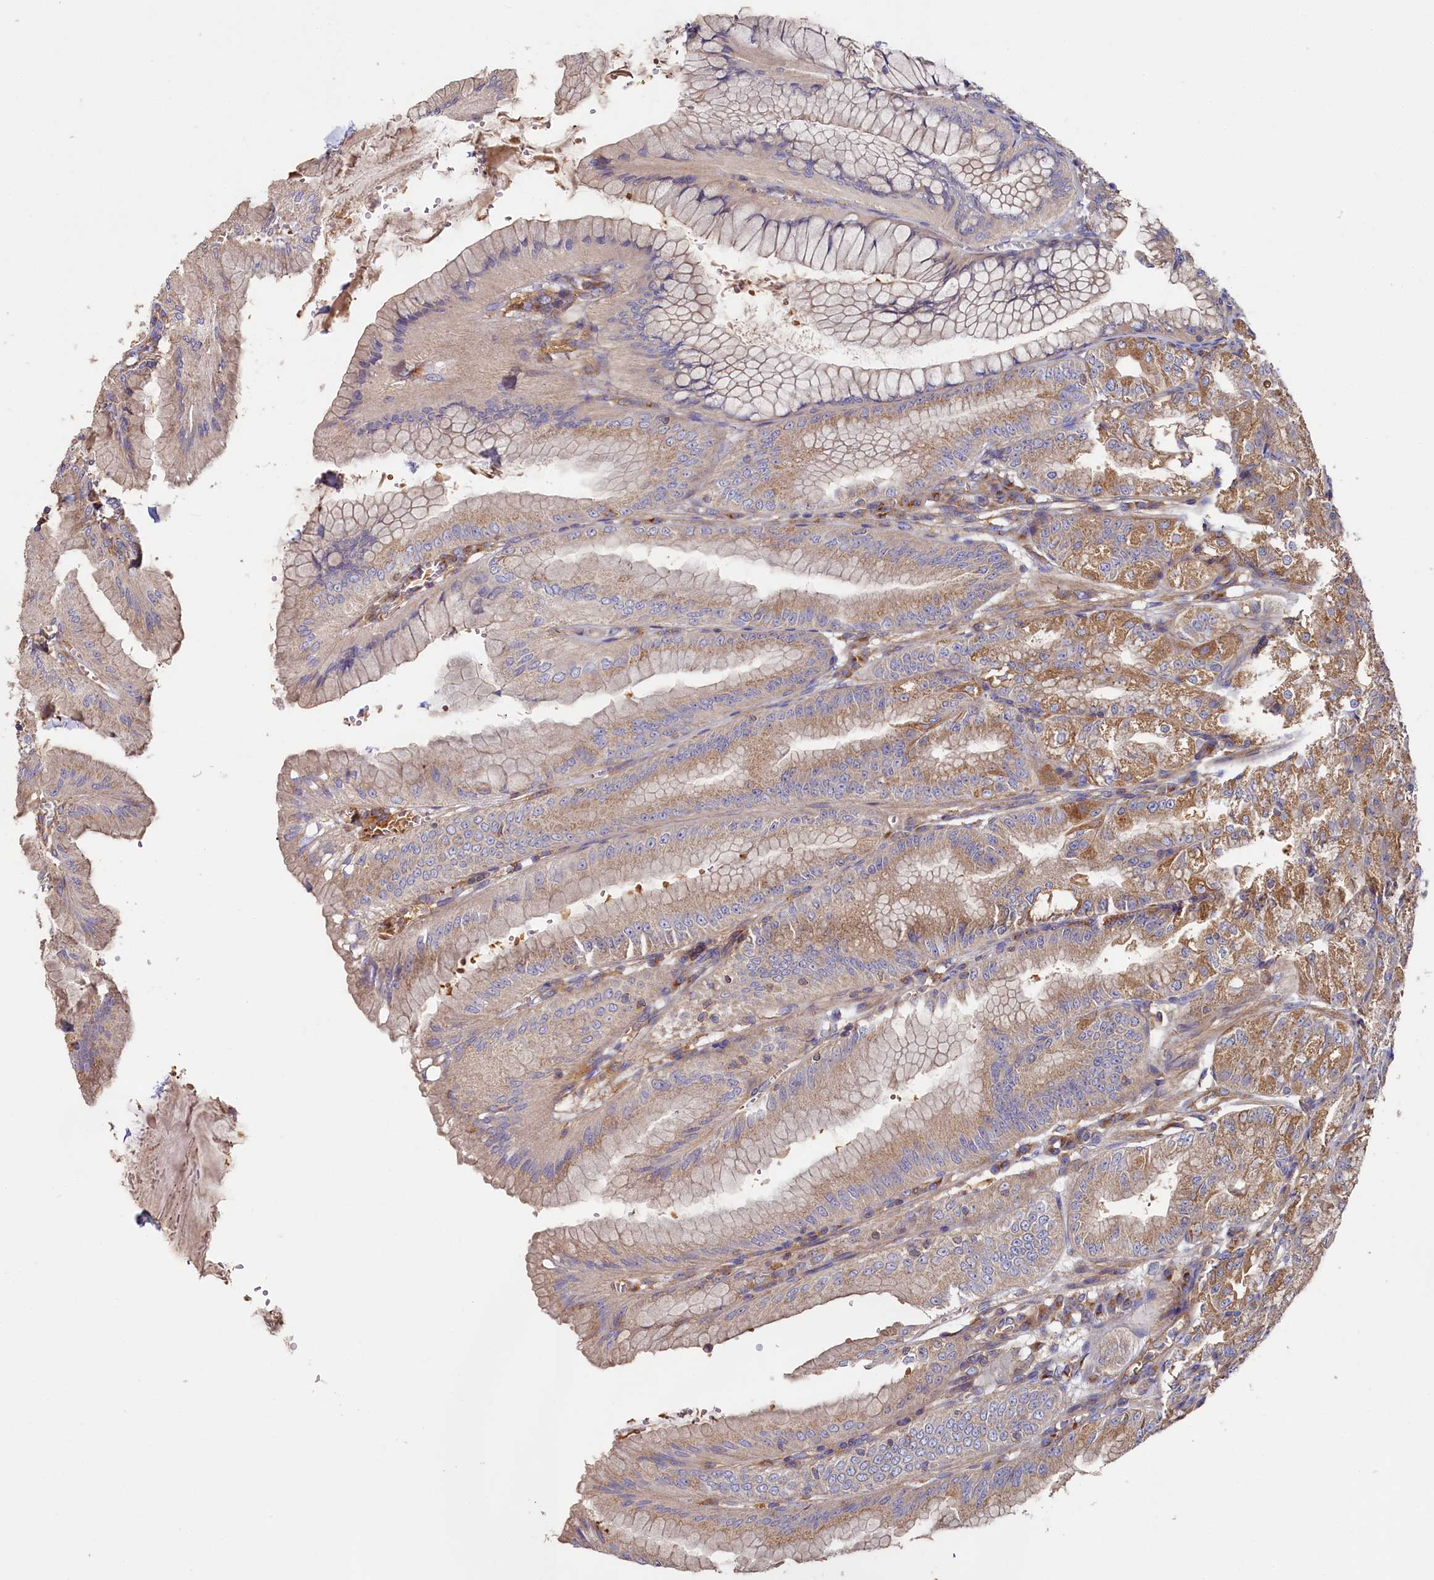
{"staining": {"intensity": "moderate", "quantity": "25%-75%", "location": "cytoplasmic/membranous"}, "tissue": "stomach", "cell_type": "Glandular cells", "image_type": "normal", "snomed": [{"axis": "morphology", "description": "Normal tissue, NOS"}, {"axis": "topography", "description": "Stomach, lower"}], "caption": "Protein positivity by immunohistochemistry reveals moderate cytoplasmic/membranous staining in about 25%-75% of glandular cells in benign stomach. Using DAB (3,3'-diaminobenzidine) (brown) and hematoxylin (blue) stains, captured at high magnification using brightfield microscopy.", "gene": "PPIP5K1", "patient": {"sex": "male", "age": 71}}